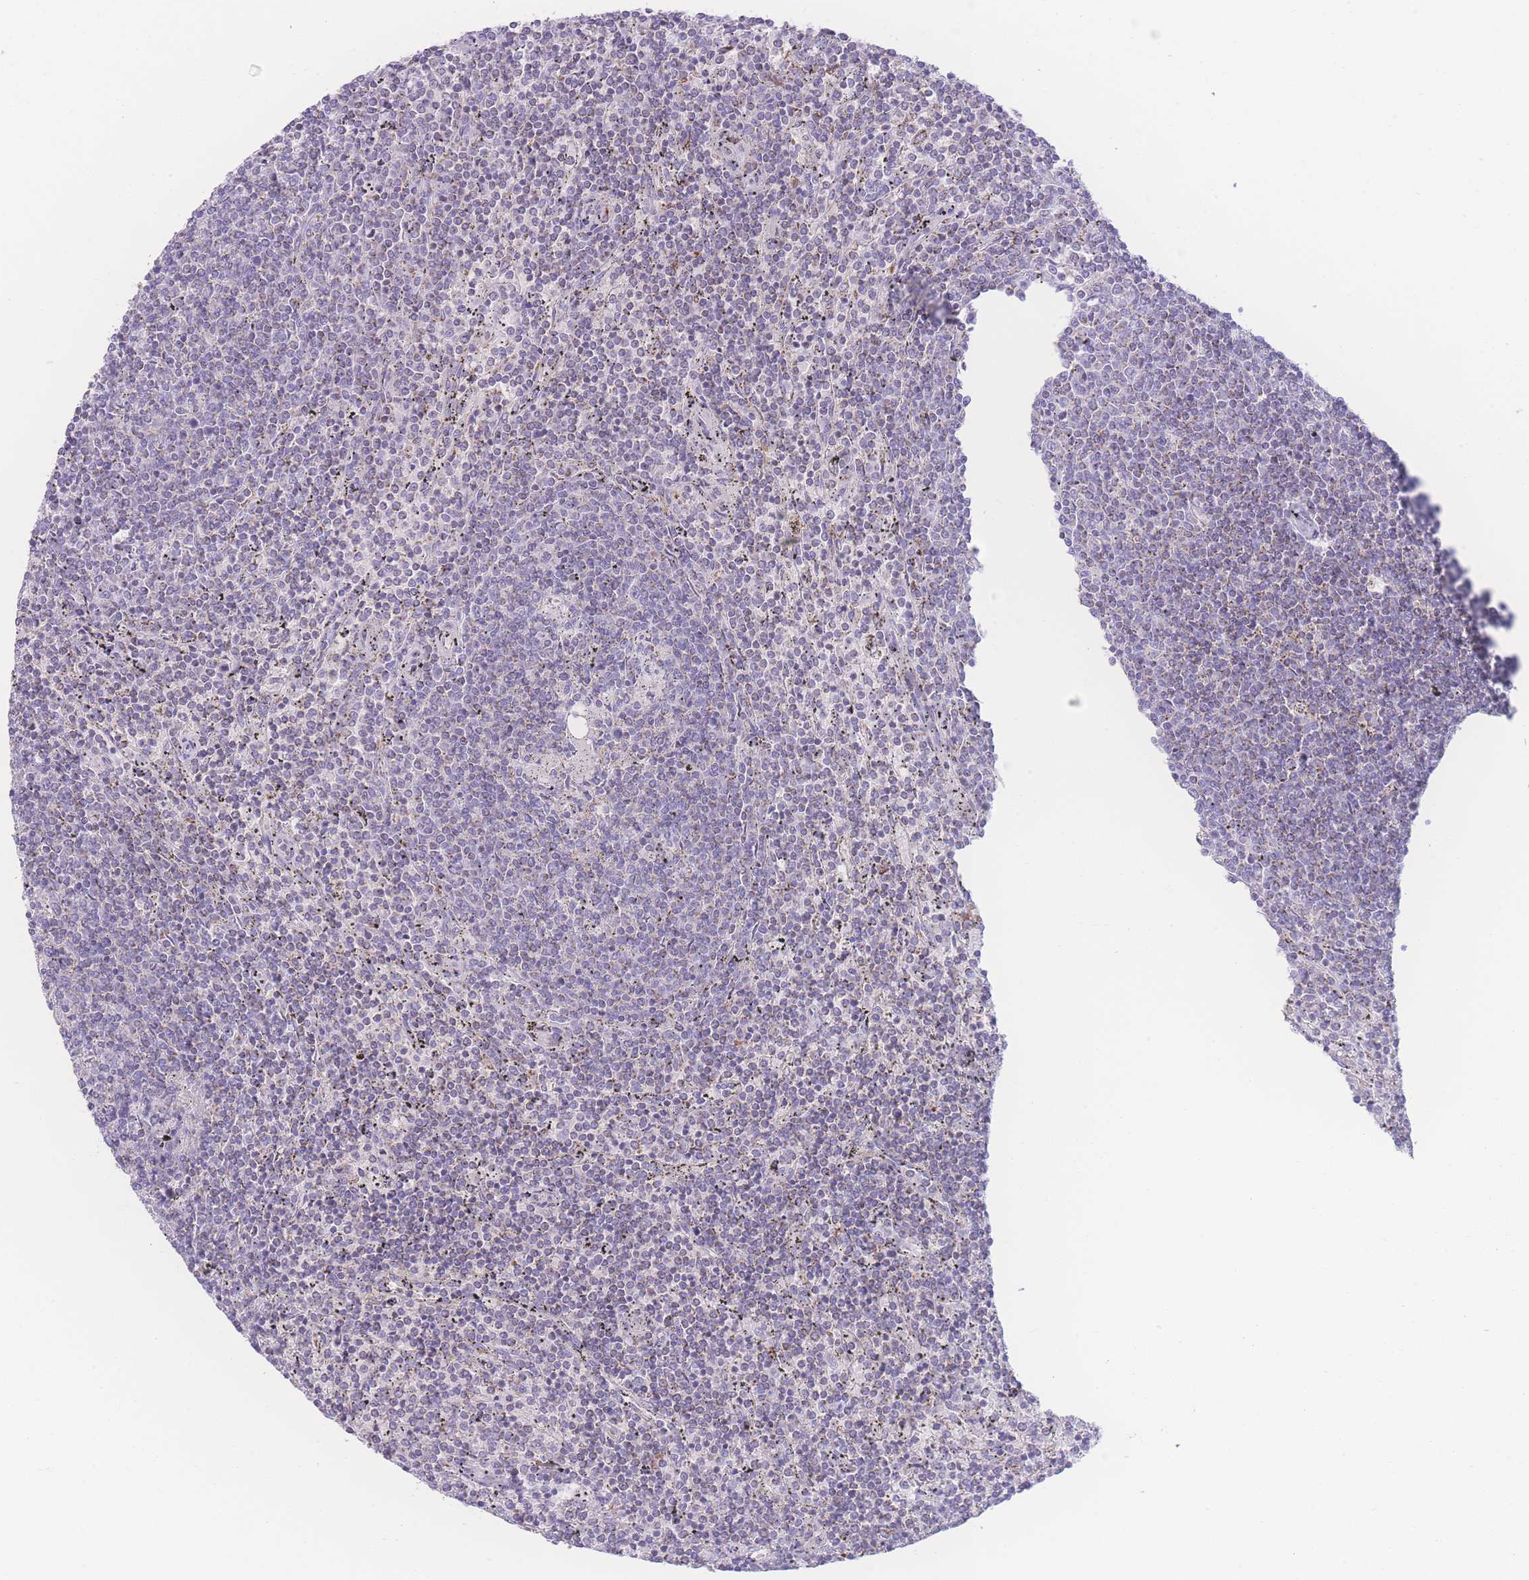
{"staining": {"intensity": "negative", "quantity": "none", "location": "none"}, "tissue": "lymphoma", "cell_type": "Tumor cells", "image_type": "cancer", "snomed": [{"axis": "morphology", "description": "Malignant lymphoma, non-Hodgkin's type, Low grade"}, {"axis": "topography", "description": "Spleen"}], "caption": "Human lymphoma stained for a protein using IHC demonstrates no staining in tumor cells.", "gene": "NBEAL1", "patient": {"sex": "female", "age": 50}}